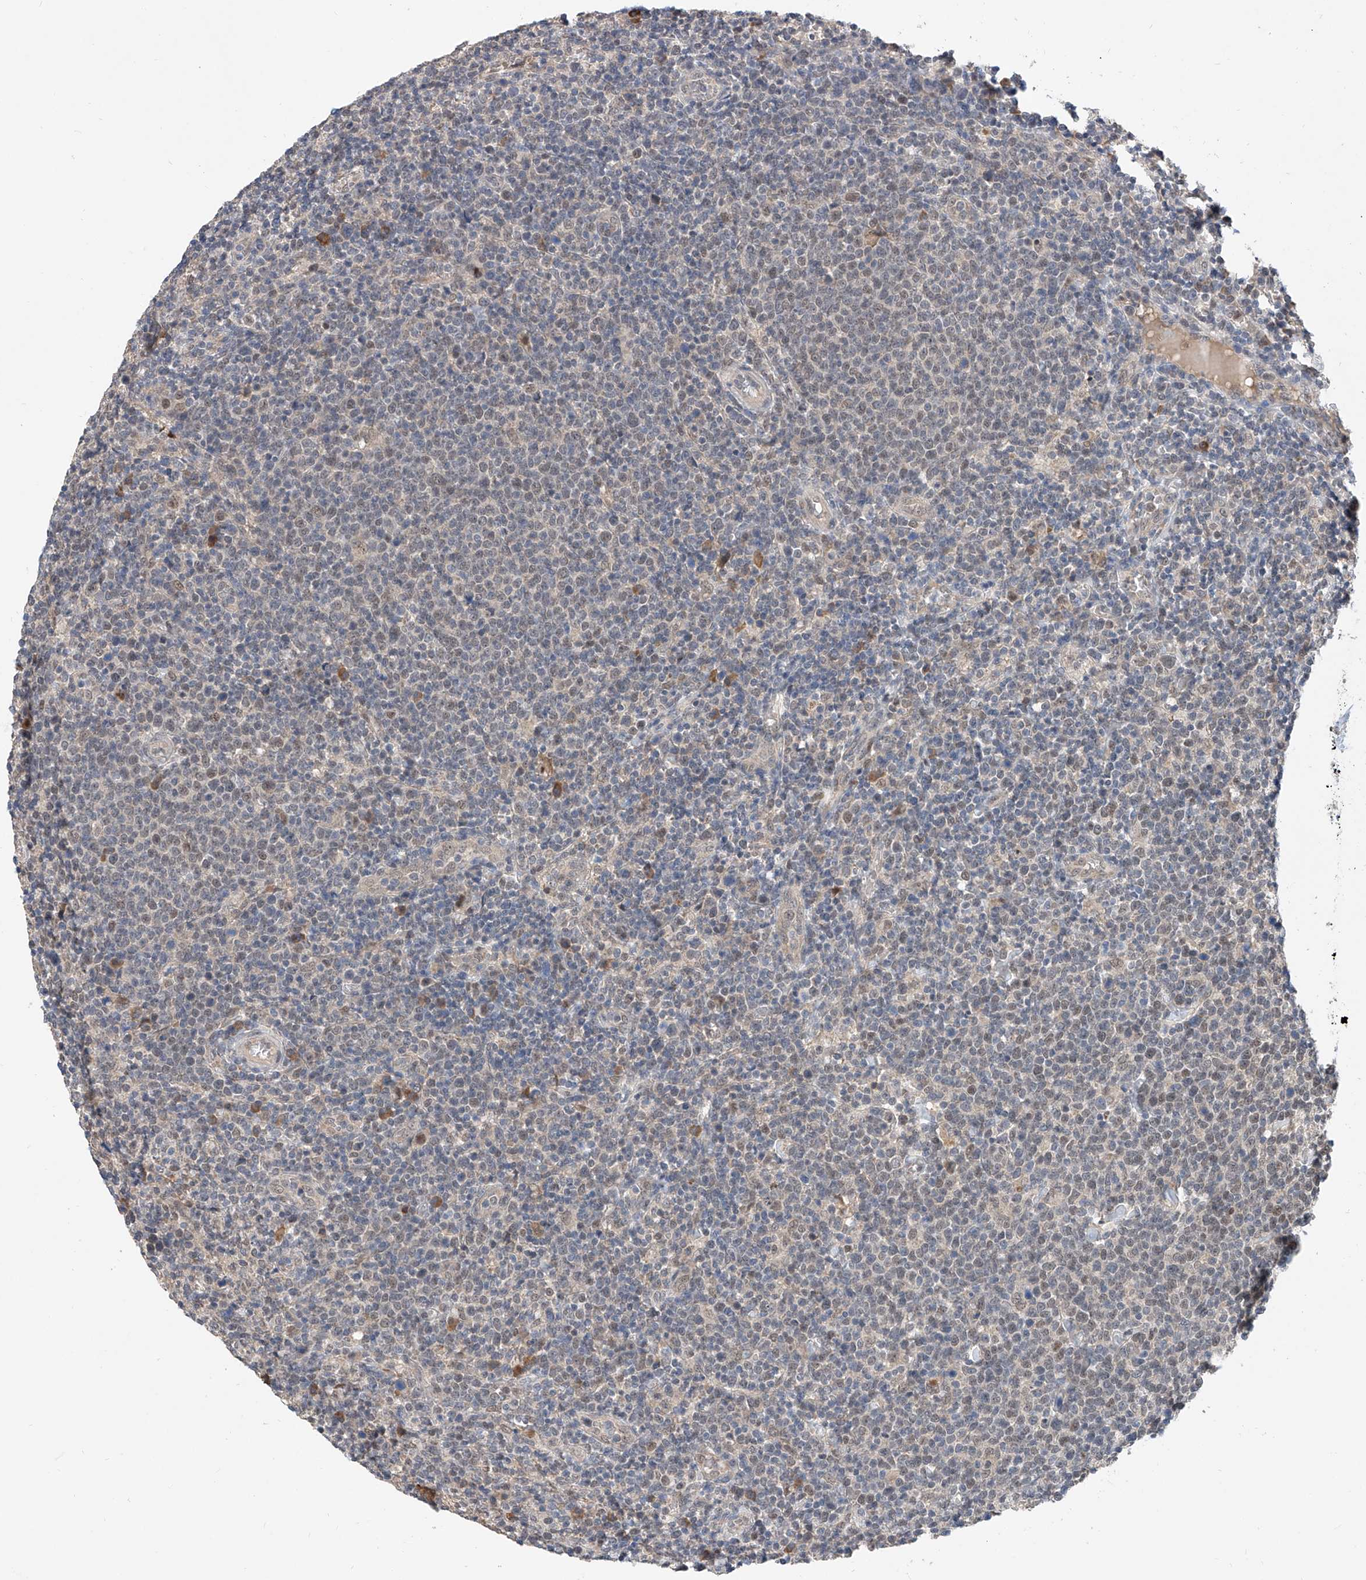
{"staining": {"intensity": "weak", "quantity": "<25%", "location": "nuclear"}, "tissue": "lymphoma", "cell_type": "Tumor cells", "image_type": "cancer", "snomed": [{"axis": "morphology", "description": "Malignant lymphoma, non-Hodgkin's type, High grade"}, {"axis": "topography", "description": "Lymph node"}], "caption": "IHC micrograph of neoplastic tissue: malignant lymphoma, non-Hodgkin's type (high-grade) stained with DAB shows no significant protein staining in tumor cells.", "gene": "CARMIL3", "patient": {"sex": "male", "age": 61}}